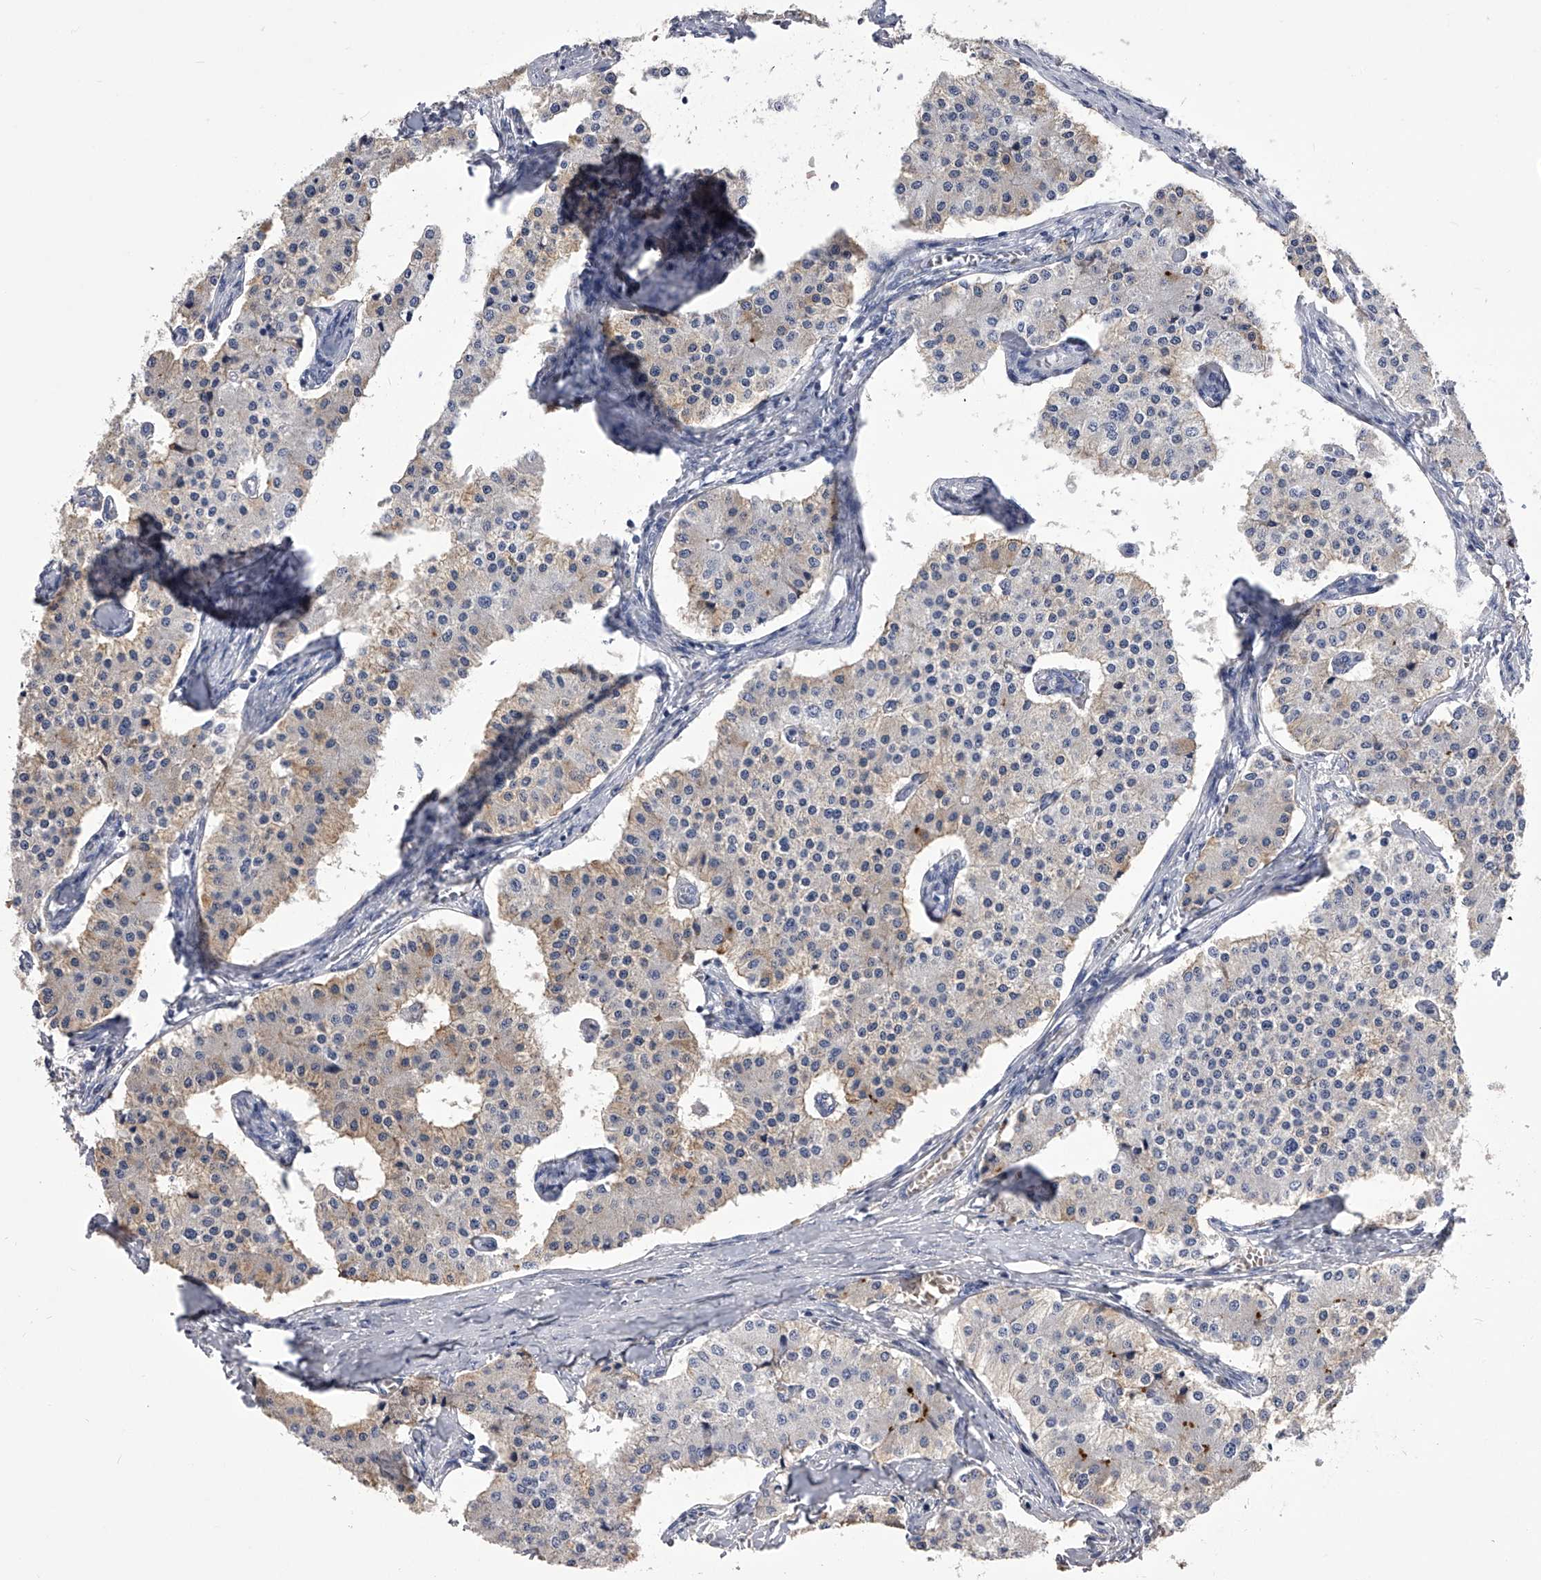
{"staining": {"intensity": "weak", "quantity": "<25%", "location": "cytoplasmic/membranous"}, "tissue": "carcinoid", "cell_type": "Tumor cells", "image_type": "cancer", "snomed": [{"axis": "morphology", "description": "Carcinoid, malignant, NOS"}, {"axis": "topography", "description": "Colon"}], "caption": "Tumor cells show no significant protein expression in carcinoid (malignant).", "gene": "MDN1", "patient": {"sex": "female", "age": 52}}